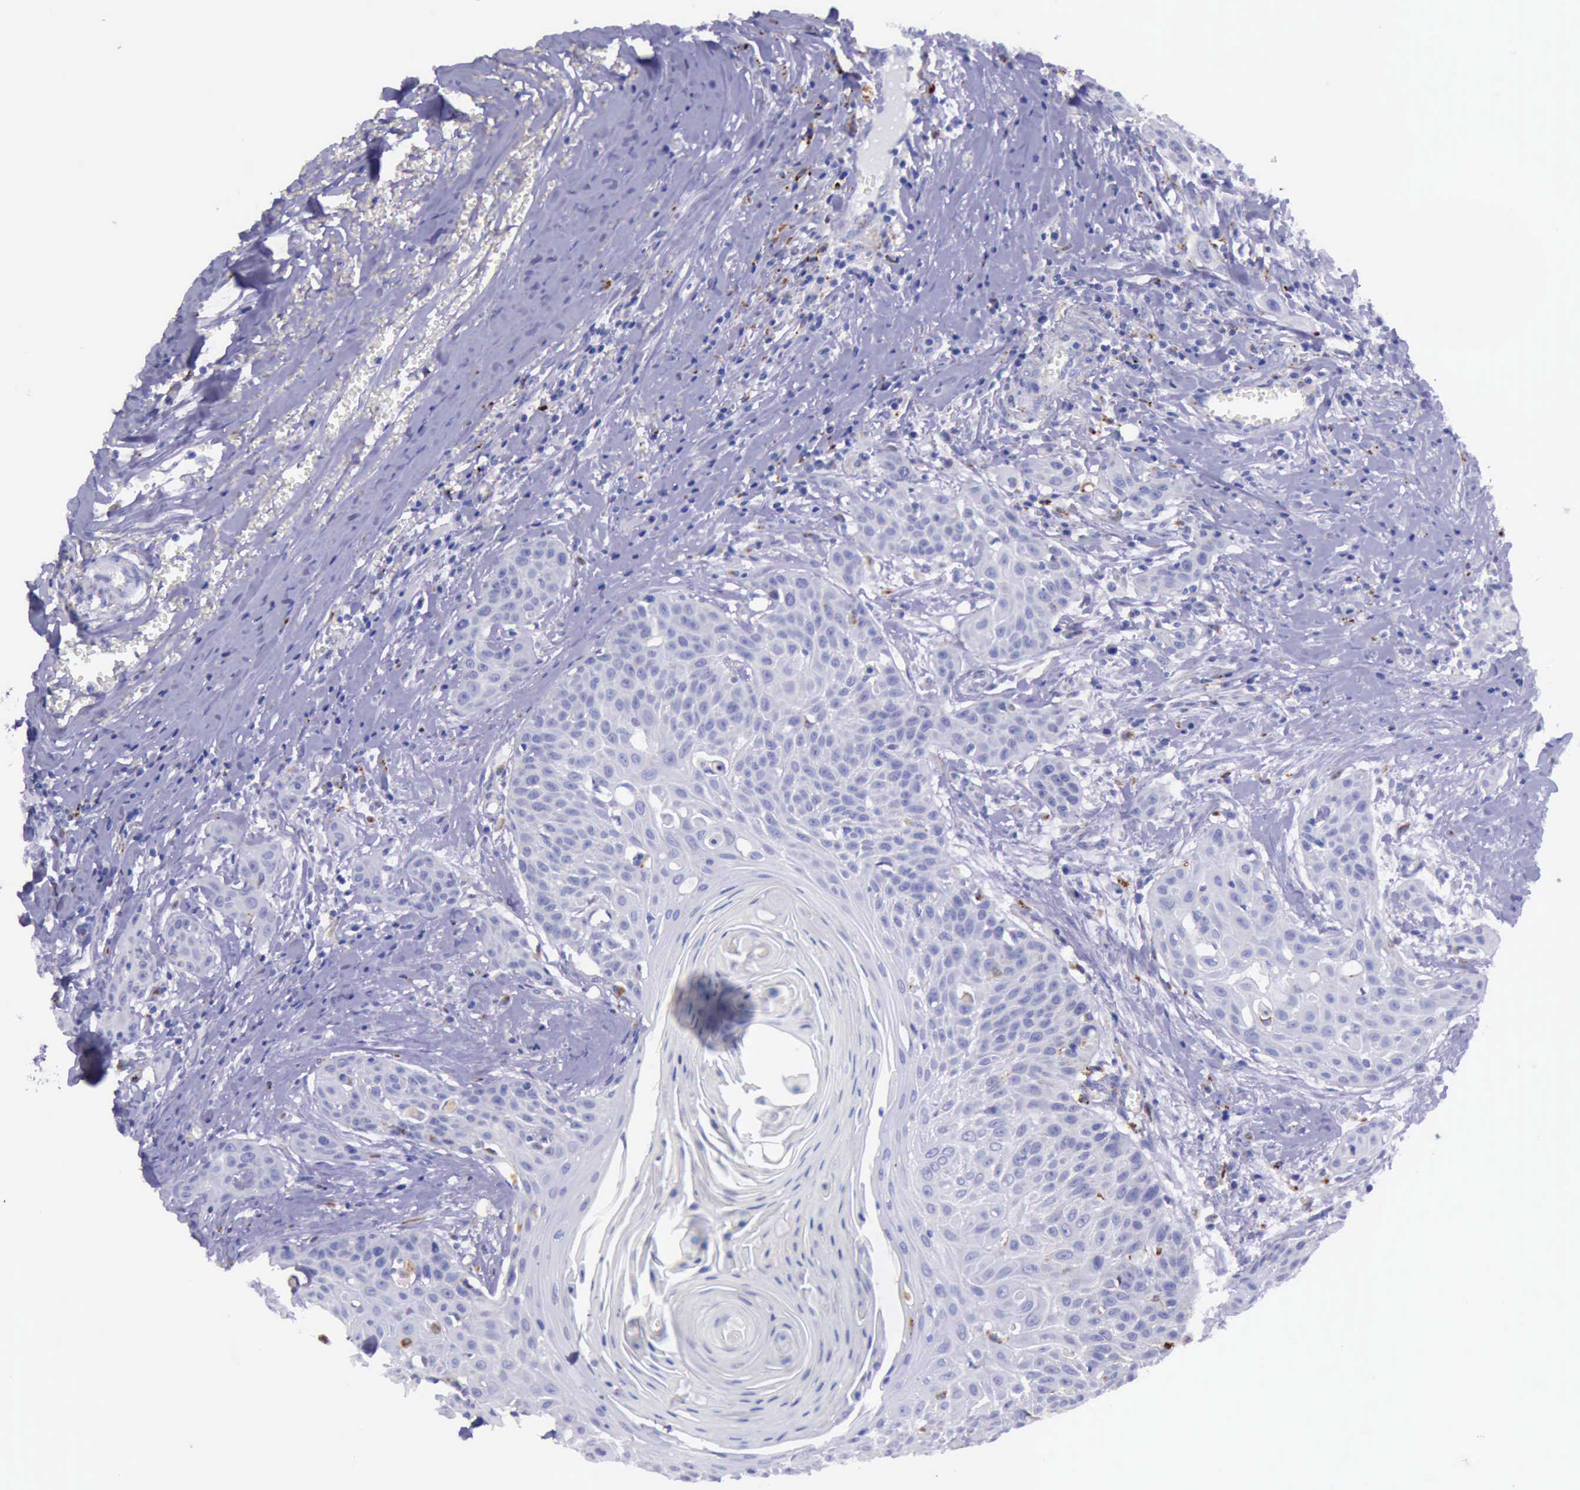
{"staining": {"intensity": "negative", "quantity": "none", "location": "none"}, "tissue": "head and neck cancer", "cell_type": "Tumor cells", "image_type": "cancer", "snomed": [{"axis": "morphology", "description": "Squamous cell carcinoma, NOS"}, {"axis": "morphology", "description": "Squamous cell carcinoma, metastatic, NOS"}, {"axis": "topography", "description": "Lymph node"}, {"axis": "topography", "description": "Salivary gland"}, {"axis": "topography", "description": "Head-Neck"}], "caption": "Photomicrograph shows no protein positivity in tumor cells of head and neck cancer tissue.", "gene": "GLA", "patient": {"sex": "female", "age": 74}}